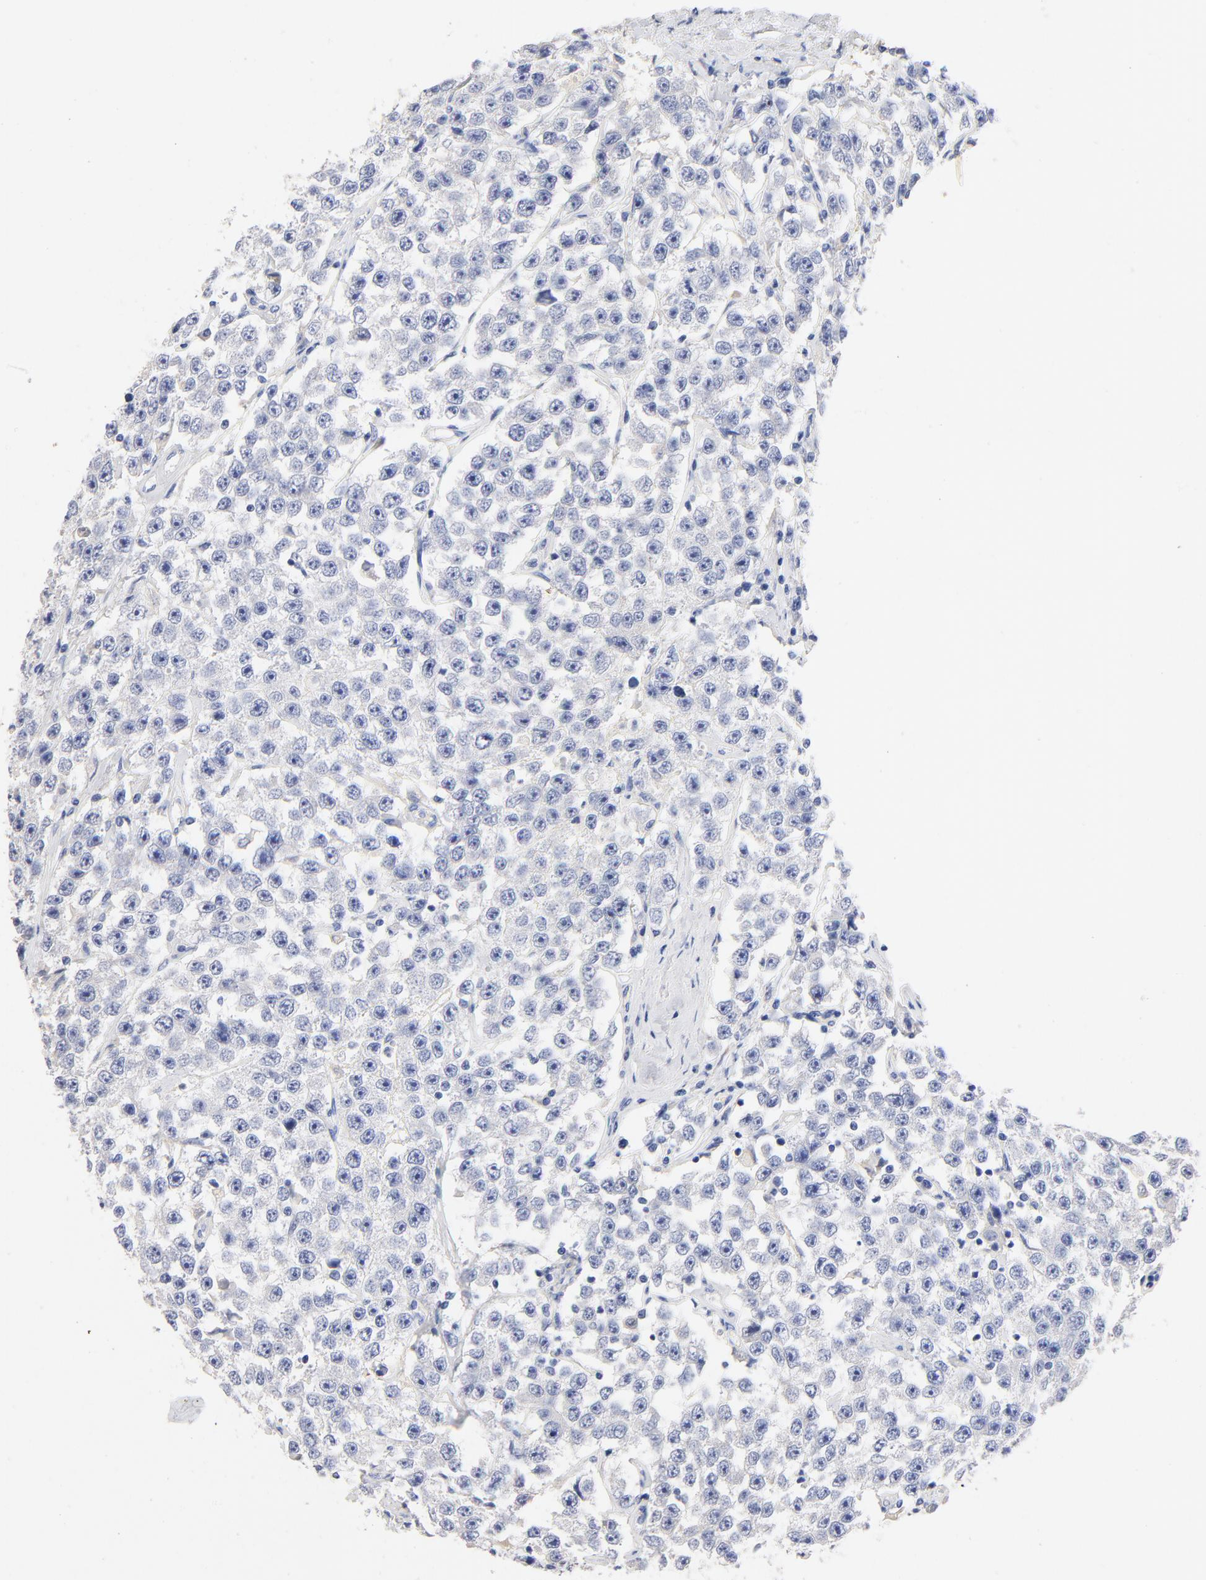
{"staining": {"intensity": "negative", "quantity": "none", "location": "none"}, "tissue": "testis cancer", "cell_type": "Tumor cells", "image_type": "cancer", "snomed": [{"axis": "morphology", "description": "Seminoma, NOS"}, {"axis": "topography", "description": "Testis"}], "caption": "Tumor cells show no significant protein expression in testis cancer (seminoma).", "gene": "CPS1", "patient": {"sex": "male", "age": 52}}